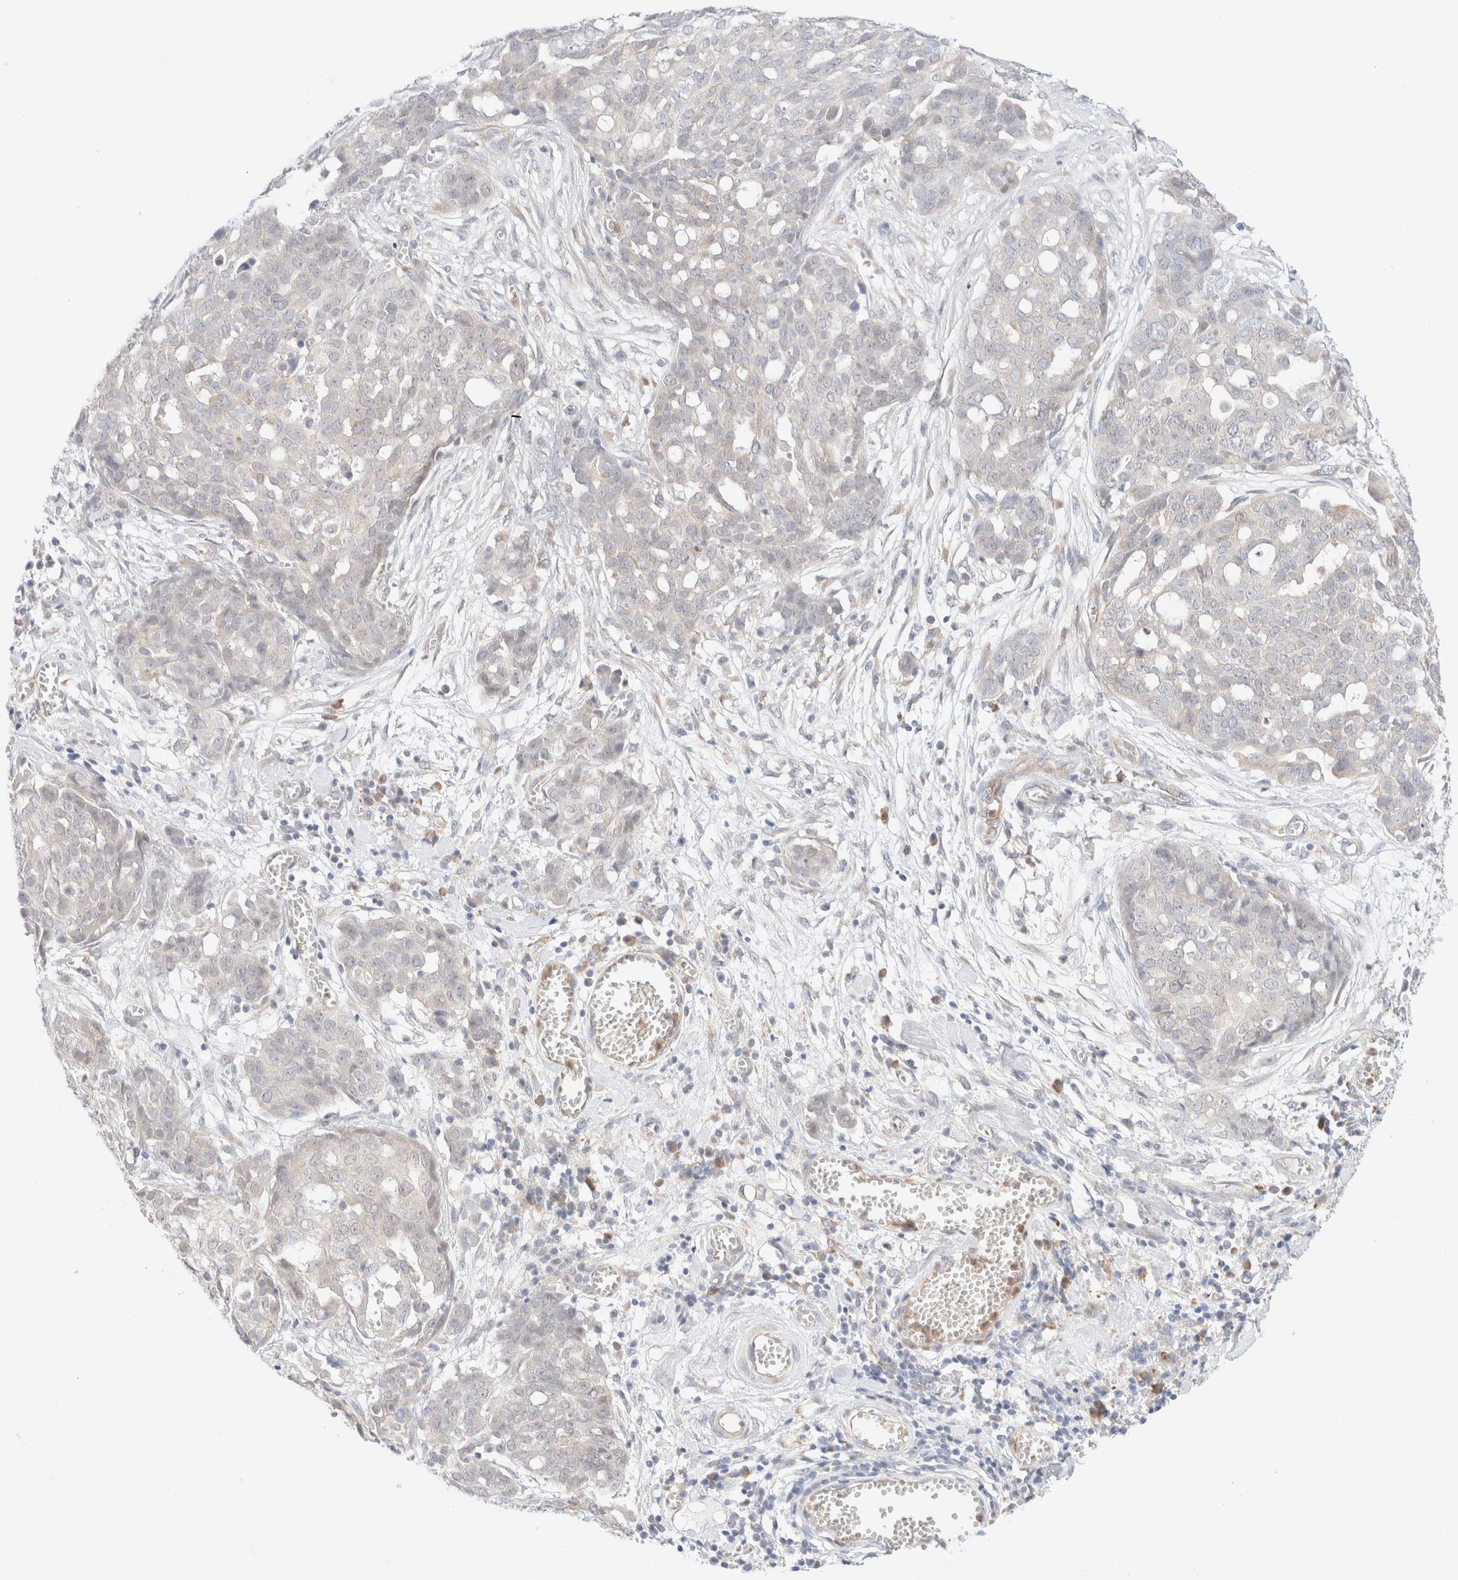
{"staining": {"intensity": "negative", "quantity": "none", "location": "none"}, "tissue": "ovarian cancer", "cell_type": "Tumor cells", "image_type": "cancer", "snomed": [{"axis": "morphology", "description": "Cystadenocarcinoma, serous, NOS"}, {"axis": "topography", "description": "Soft tissue"}, {"axis": "topography", "description": "Ovary"}], "caption": "Human serous cystadenocarcinoma (ovarian) stained for a protein using immunohistochemistry (IHC) exhibits no staining in tumor cells.", "gene": "UNC13B", "patient": {"sex": "female", "age": 57}}